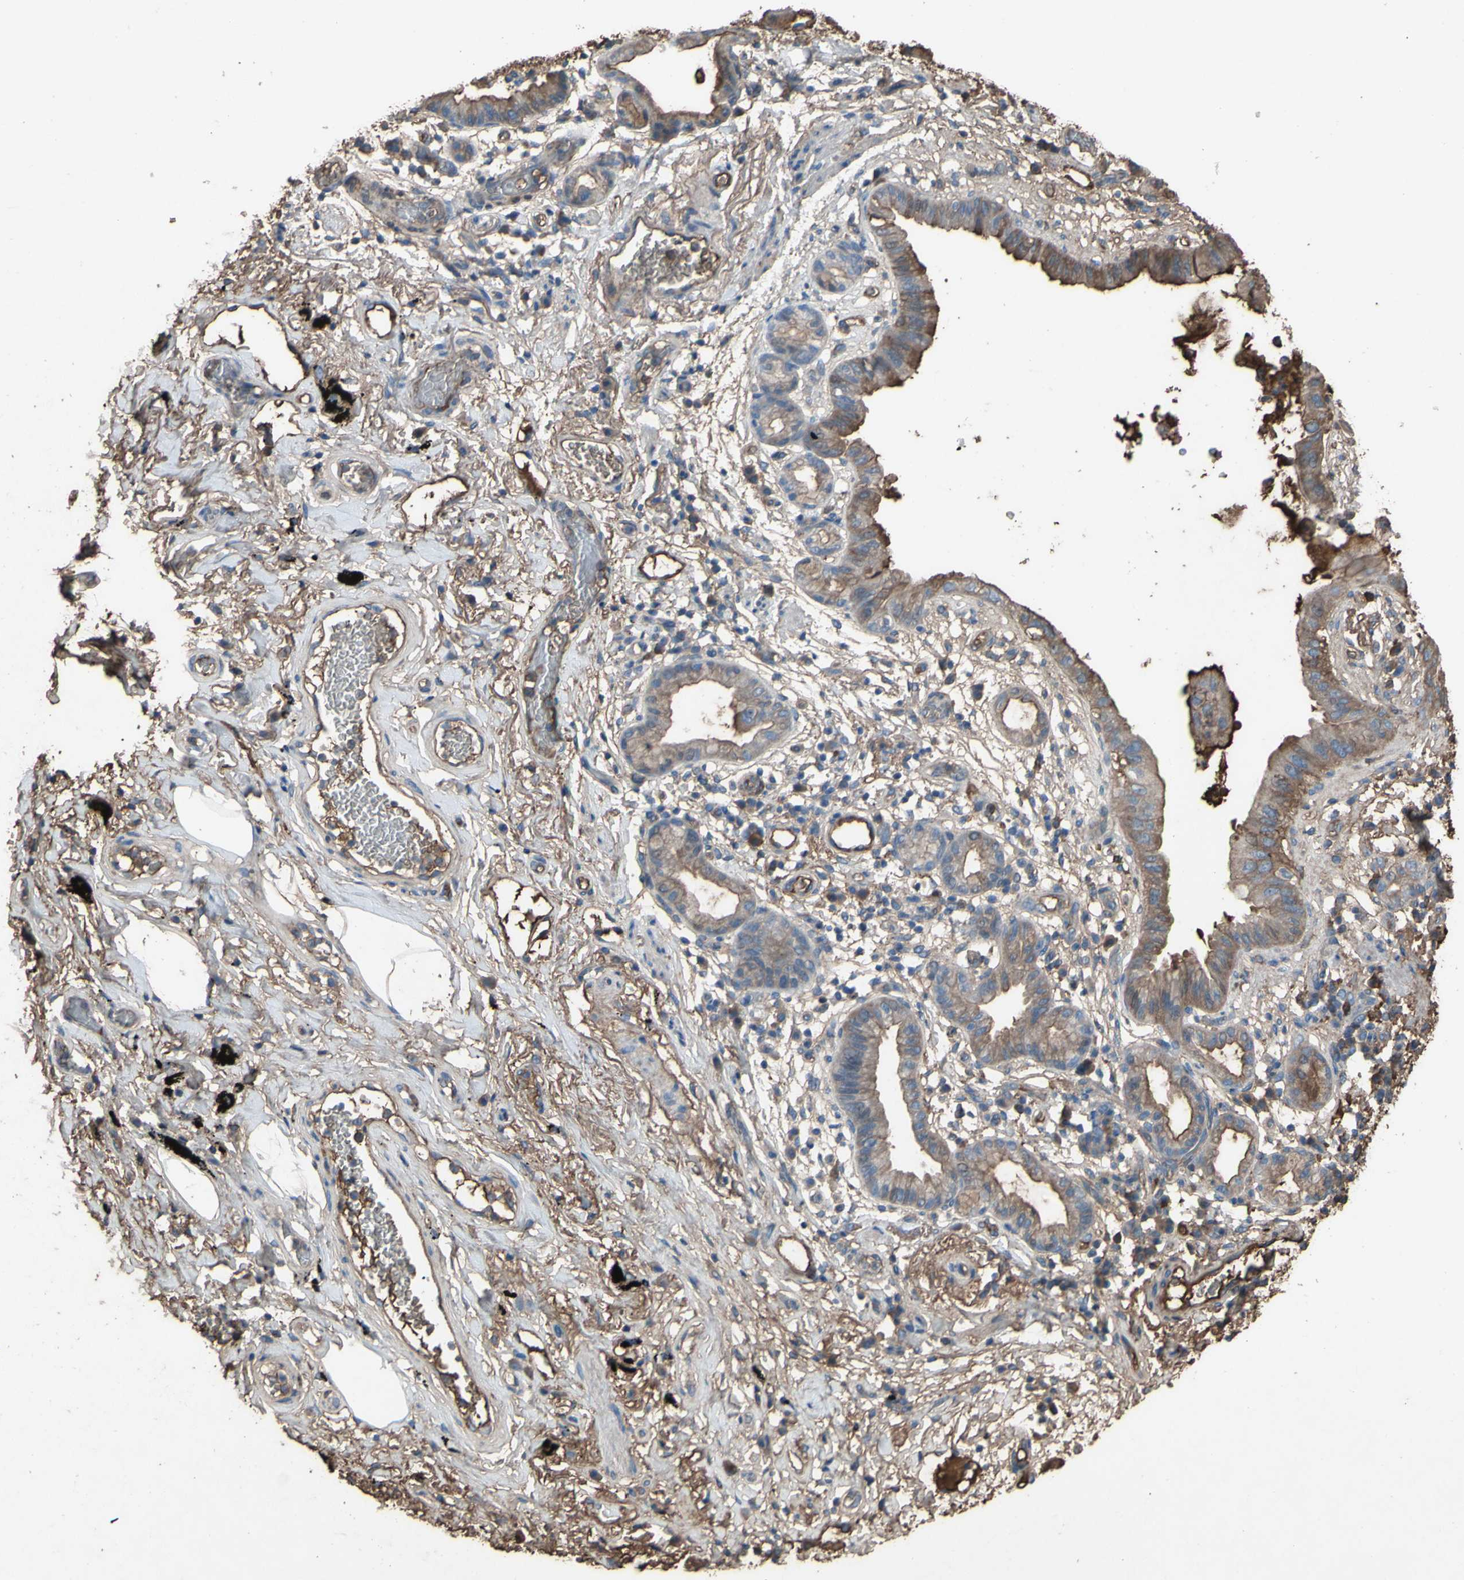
{"staining": {"intensity": "moderate", "quantity": "25%-75%", "location": "cytoplasmic/membranous"}, "tissue": "lung cancer", "cell_type": "Tumor cells", "image_type": "cancer", "snomed": [{"axis": "morphology", "description": "Adenocarcinoma, NOS"}, {"axis": "topography", "description": "Lung"}], "caption": "Lung cancer stained with immunohistochemistry displays moderate cytoplasmic/membranous expression in approximately 25%-75% of tumor cells. (brown staining indicates protein expression, while blue staining denotes nuclei).", "gene": "PTGDS", "patient": {"sex": "female", "age": 70}}